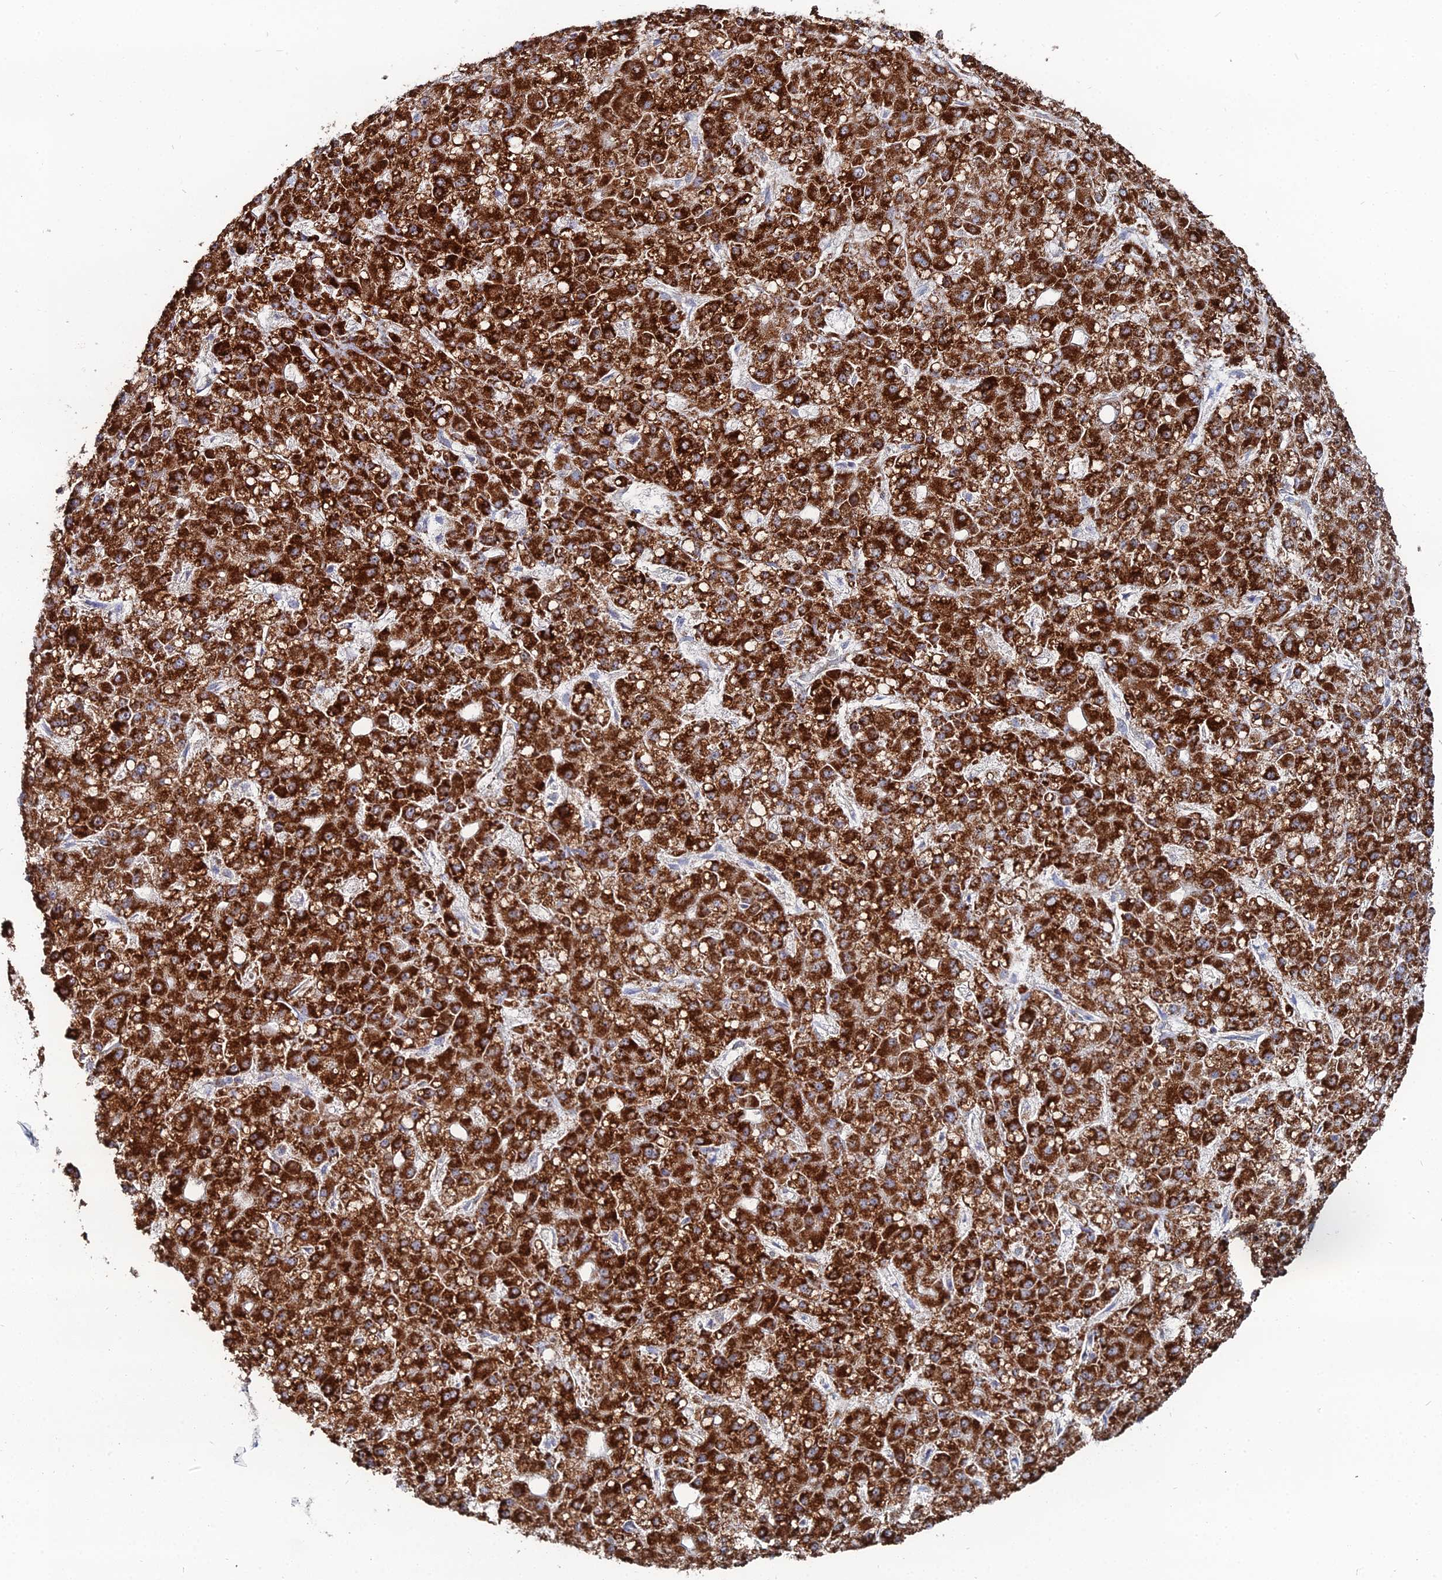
{"staining": {"intensity": "strong", "quantity": ">75%", "location": "cytoplasmic/membranous"}, "tissue": "liver cancer", "cell_type": "Tumor cells", "image_type": "cancer", "snomed": [{"axis": "morphology", "description": "Carcinoma, Hepatocellular, NOS"}, {"axis": "topography", "description": "Liver"}], "caption": "Liver hepatocellular carcinoma tissue displays strong cytoplasmic/membranous positivity in approximately >75% of tumor cells, visualized by immunohistochemistry.", "gene": "MPC1", "patient": {"sex": "male", "age": 67}}